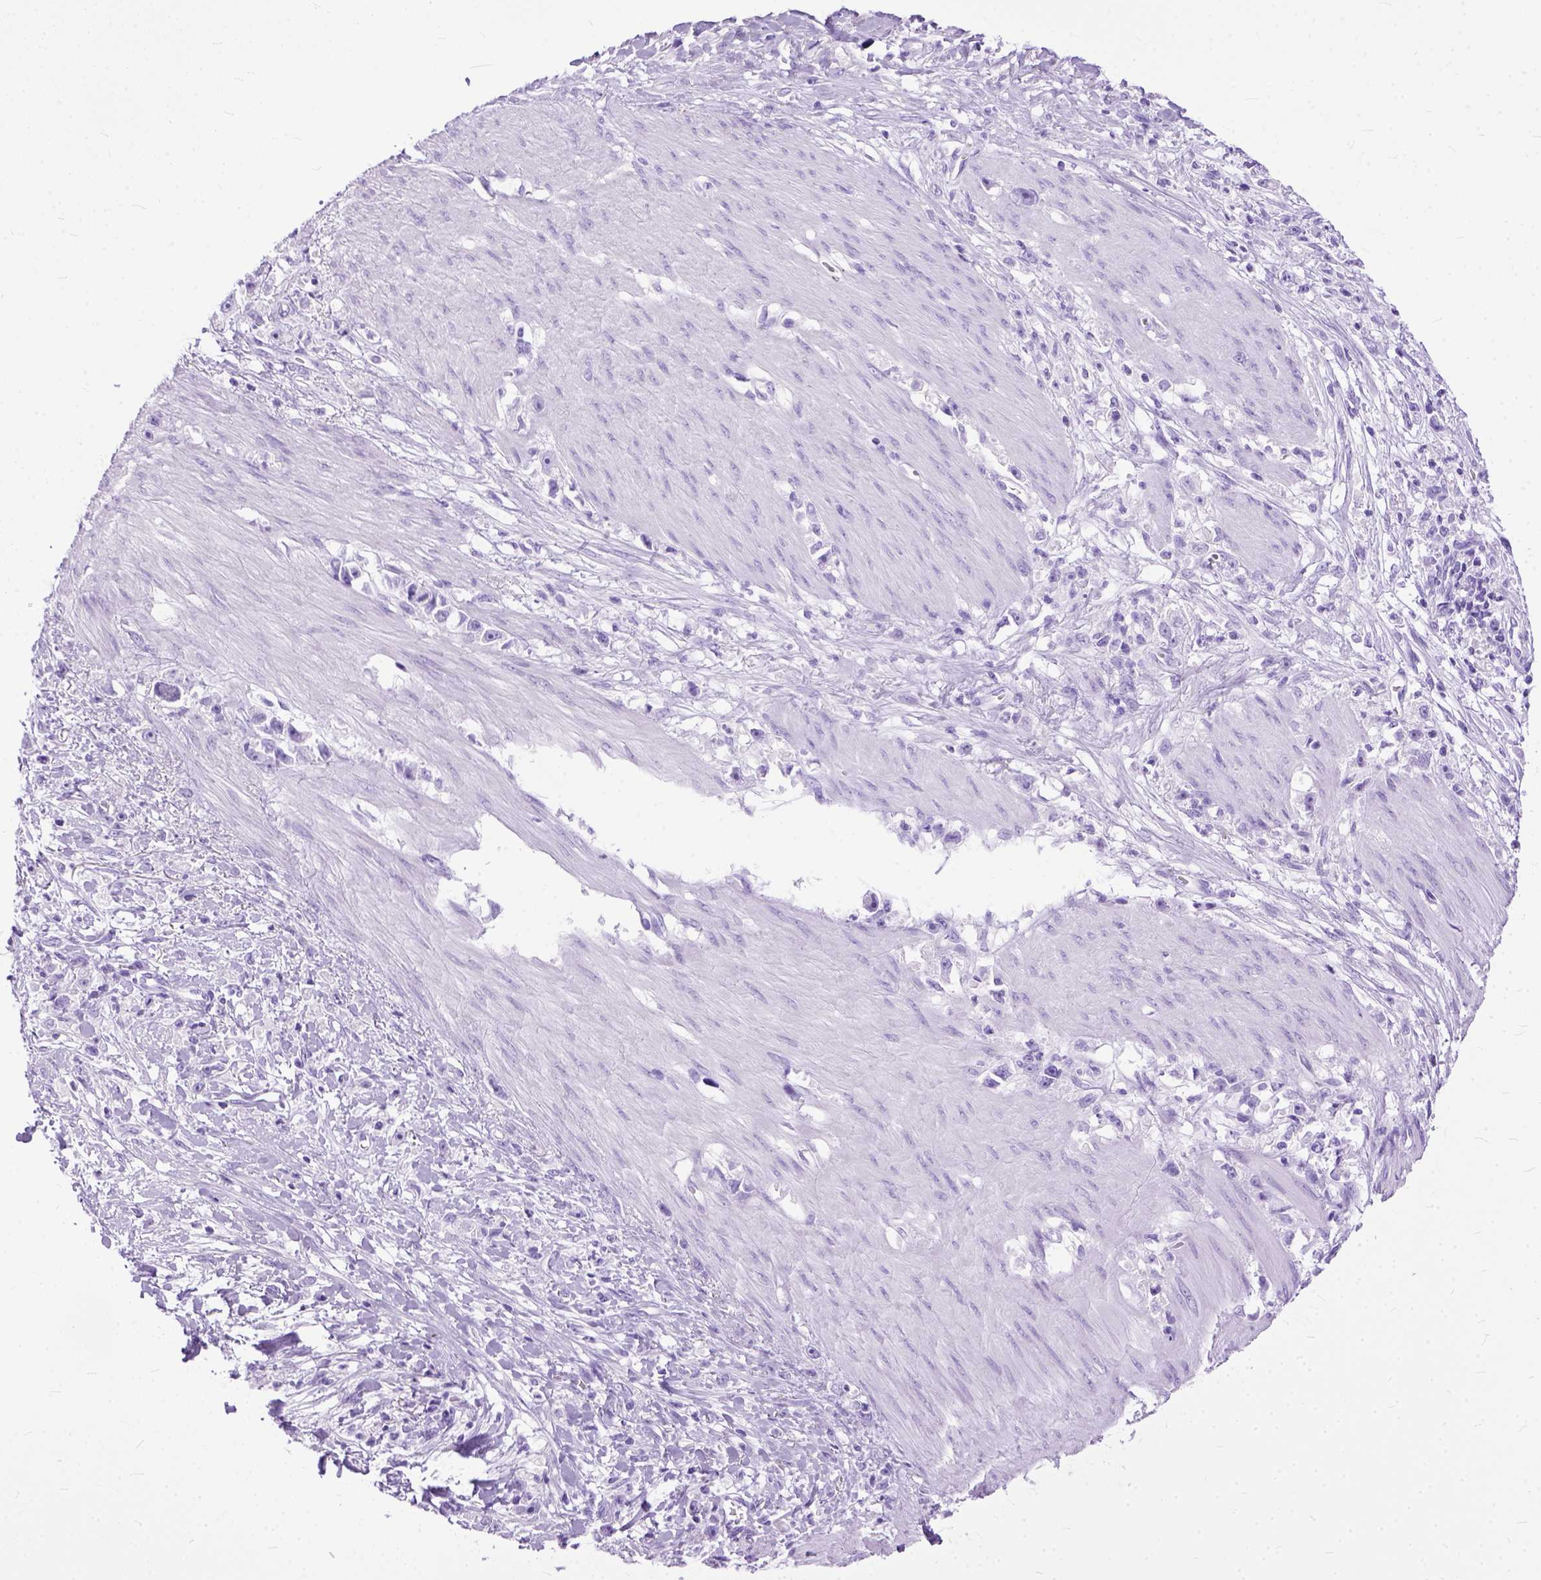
{"staining": {"intensity": "negative", "quantity": "none", "location": "none"}, "tissue": "stomach cancer", "cell_type": "Tumor cells", "image_type": "cancer", "snomed": [{"axis": "morphology", "description": "Adenocarcinoma, NOS"}, {"axis": "topography", "description": "Stomach"}], "caption": "Tumor cells are negative for protein expression in human stomach cancer.", "gene": "GNGT1", "patient": {"sex": "female", "age": 59}}